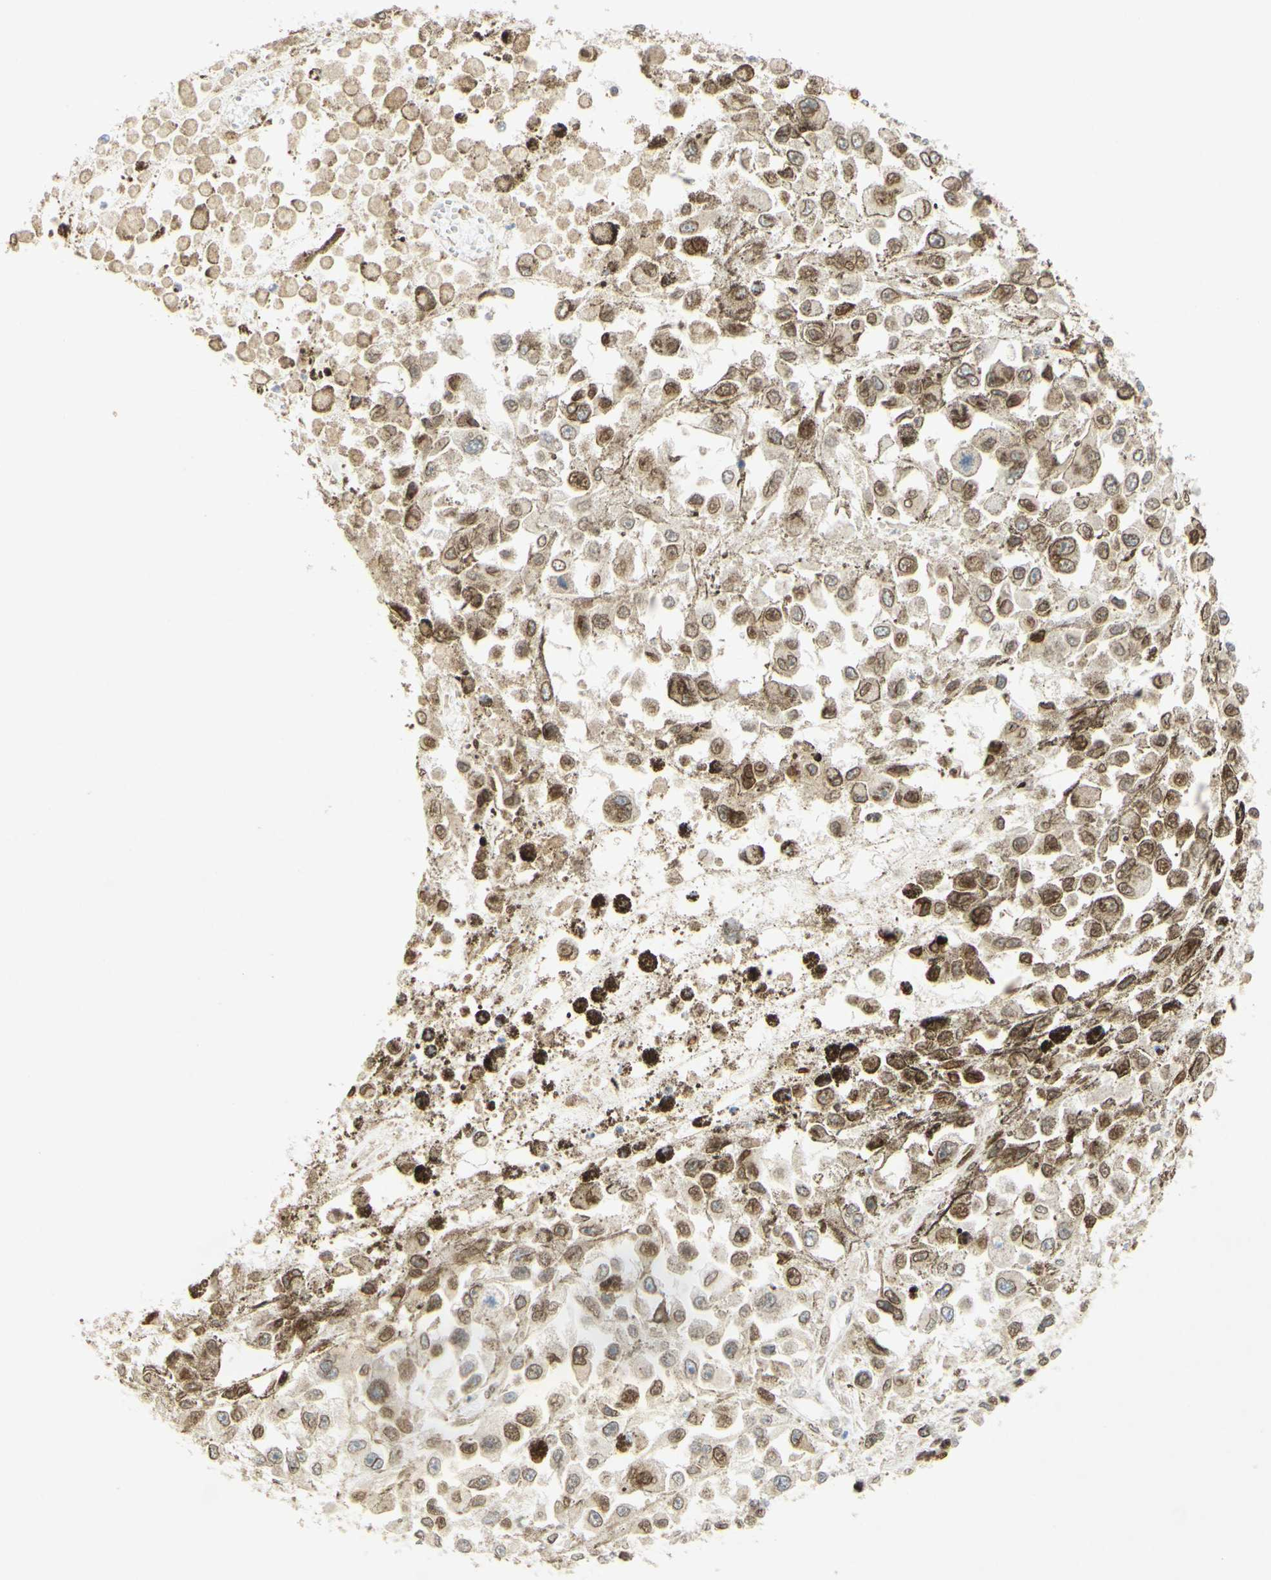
{"staining": {"intensity": "strong", "quantity": "25%-75%", "location": "nuclear"}, "tissue": "melanoma", "cell_type": "Tumor cells", "image_type": "cancer", "snomed": [{"axis": "morphology", "description": "Malignant melanoma, Metastatic site"}, {"axis": "topography", "description": "Lymph node"}], "caption": "Malignant melanoma (metastatic site) tissue demonstrates strong nuclear expression in about 25%-75% of tumor cells, visualized by immunohistochemistry.", "gene": "E2F1", "patient": {"sex": "male", "age": 59}}